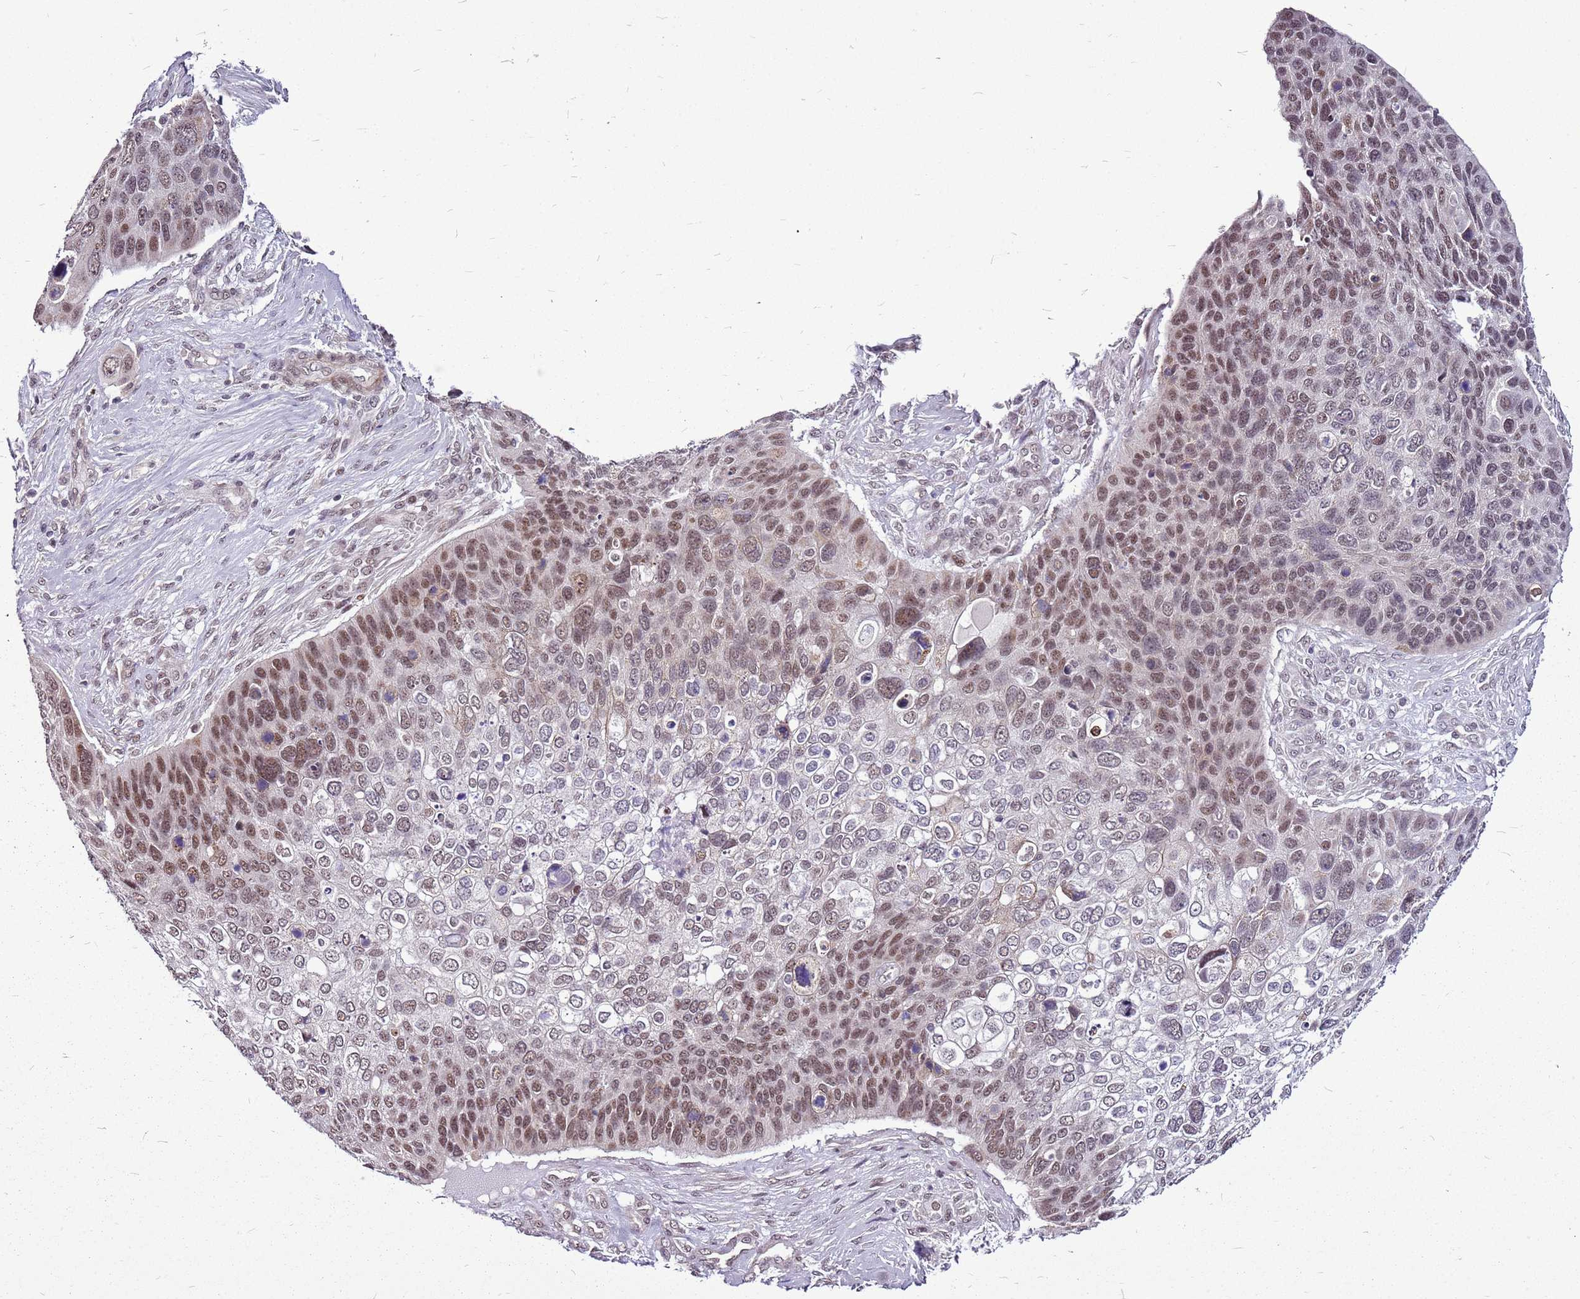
{"staining": {"intensity": "moderate", "quantity": "25%-75%", "location": "nuclear"}, "tissue": "skin cancer", "cell_type": "Tumor cells", "image_type": "cancer", "snomed": [{"axis": "morphology", "description": "Basal cell carcinoma"}, {"axis": "topography", "description": "Skin"}], "caption": "A brown stain labels moderate nuclear expression of a protein in basal cell carcinoma (skin) tumor cells.", "gene": "CCDC166", "patient": {"sex": "female", "age": 74}}